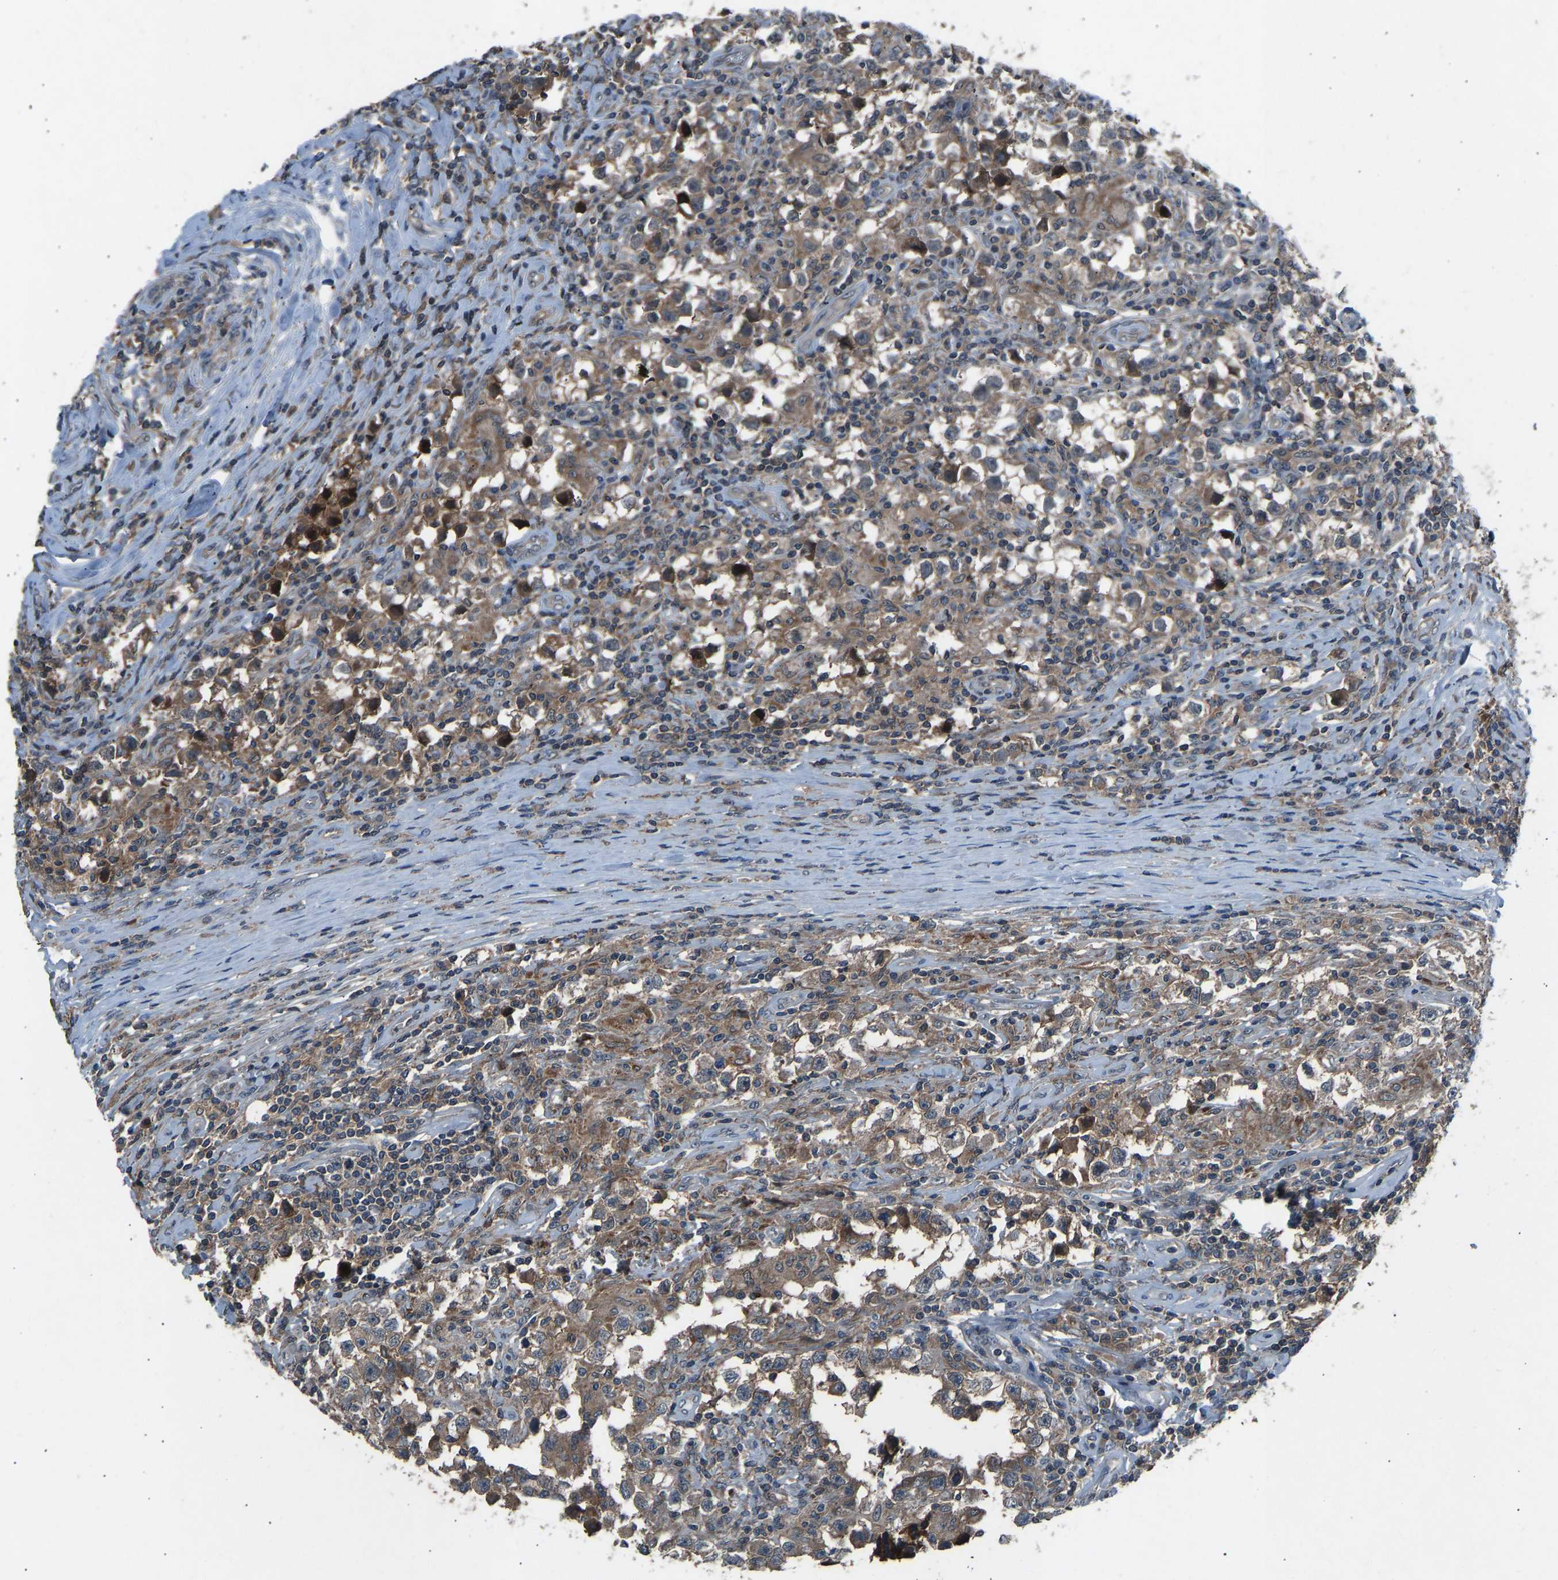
{"staining": {"intensity": "moderate", "quantity": ">75%", "location": "cytoplasmic/membranous"}, "tissue": "testis cancer", "cell_type": "Tumor cells", "image_type": "cancer", "snomed": [{"axis": "morphology", "description": "Carcinoma, Embryonal, NOS"}, {"axis": "topography", "description": "Testis"}], "caption": "Testis cancer (embryonal carcinoma) stained with DAB immunohistochemistry demonstrates medium levels of moderate cytoplasmic/membranous expression in about >75% of tumor cells. The protein of interest is shown in brown color, while the nuclei are stained blue.", "gene": "SLC43A1", "patient": {"sex": "male", "age": 21}}